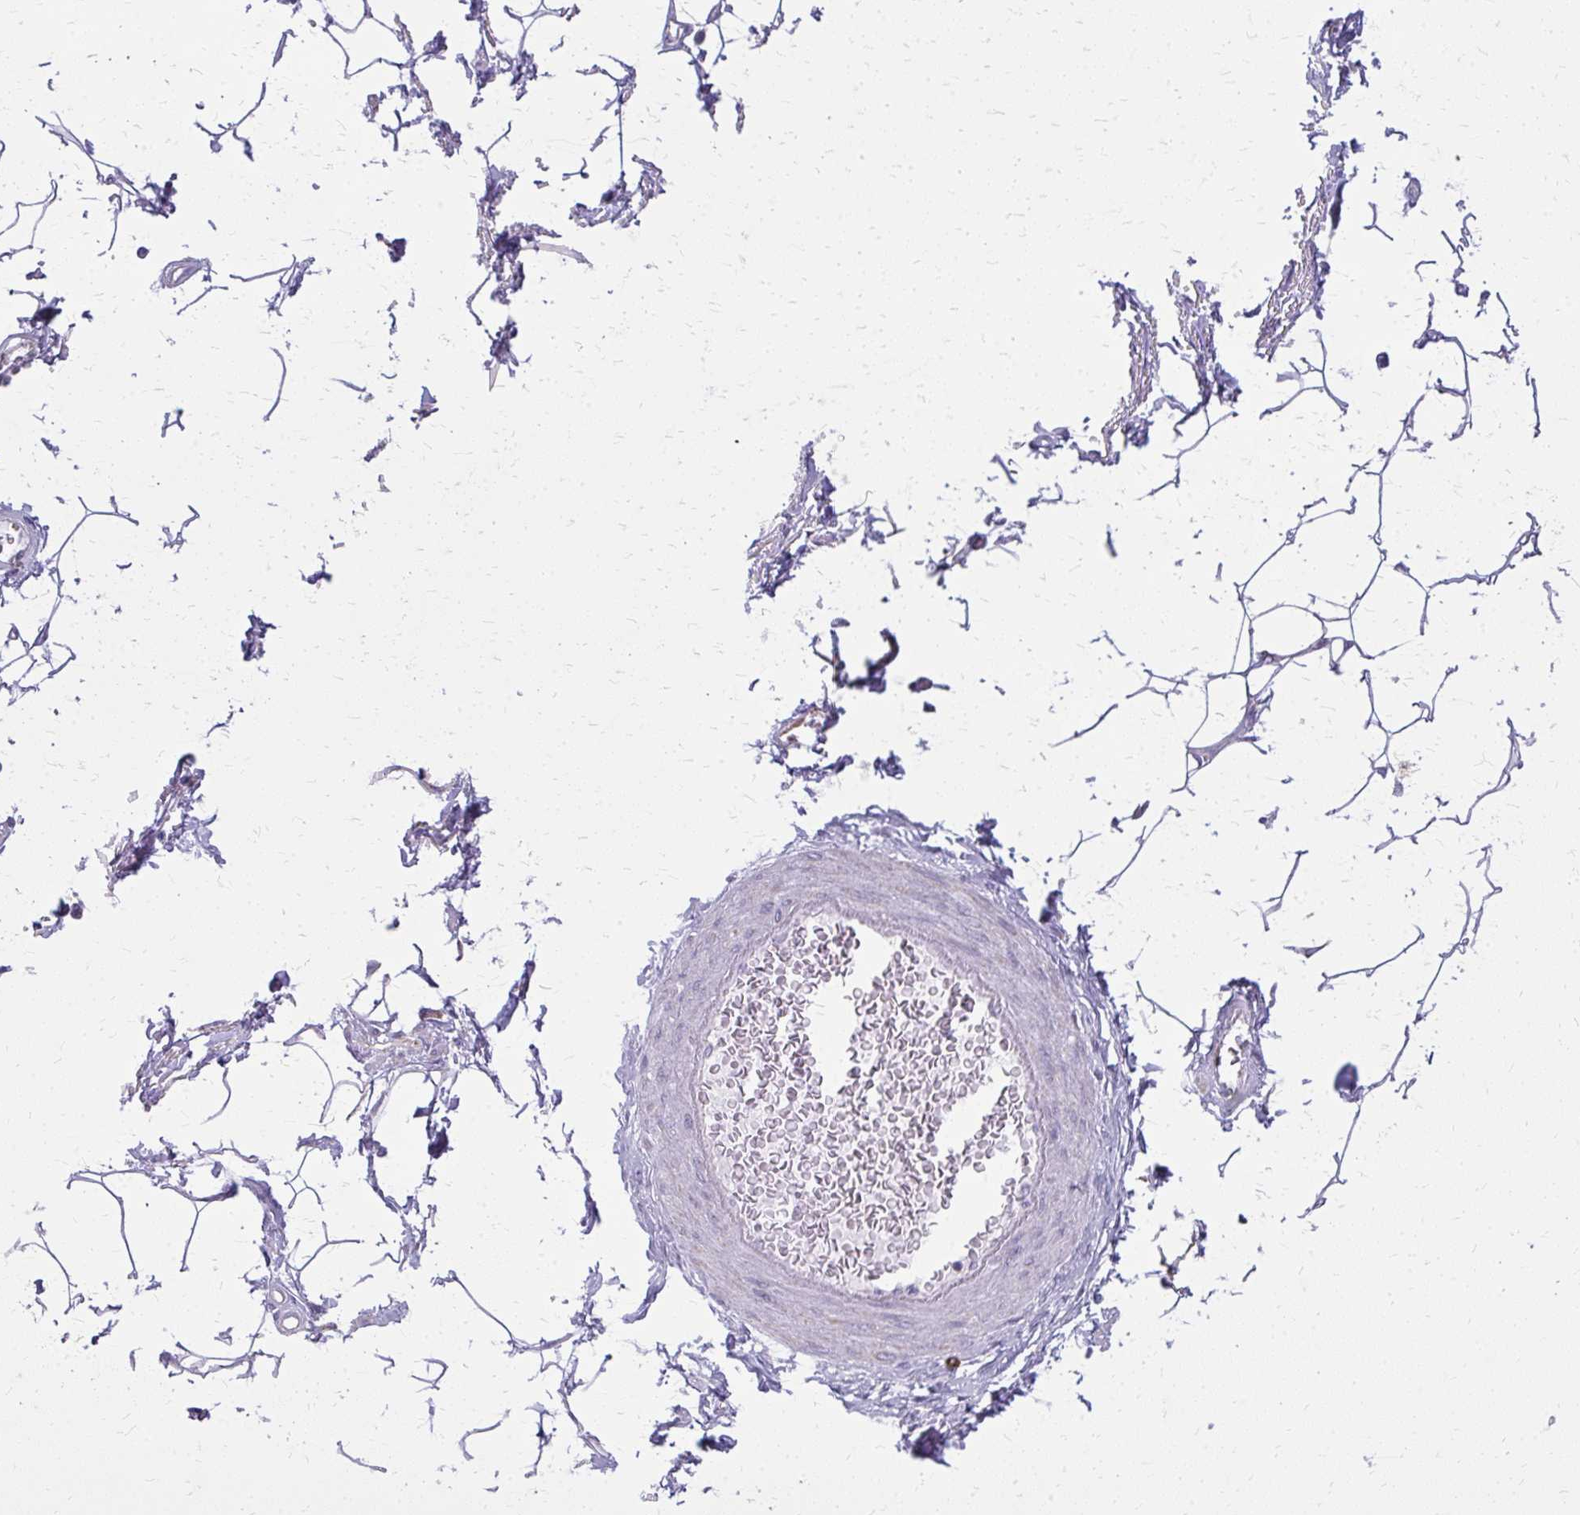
{"staining": {"intensity": "negative", "quantity": "none", "location": "none"}, "tissue": "adipose tissue", "cell_type": "Adipocytes", "image_type": "normal", "snomed": [{"axis": "morphology", "description": "Normal tissue, NOS"}, {"axis": "topography", "description": "Peripheral nerve tissue"}], "caption": "An image of adipose tissue stained for a protein shows no brown staining in adipocytes.", "gene": "IFIT1", "patient": {"sex": "male", "age": 51}}